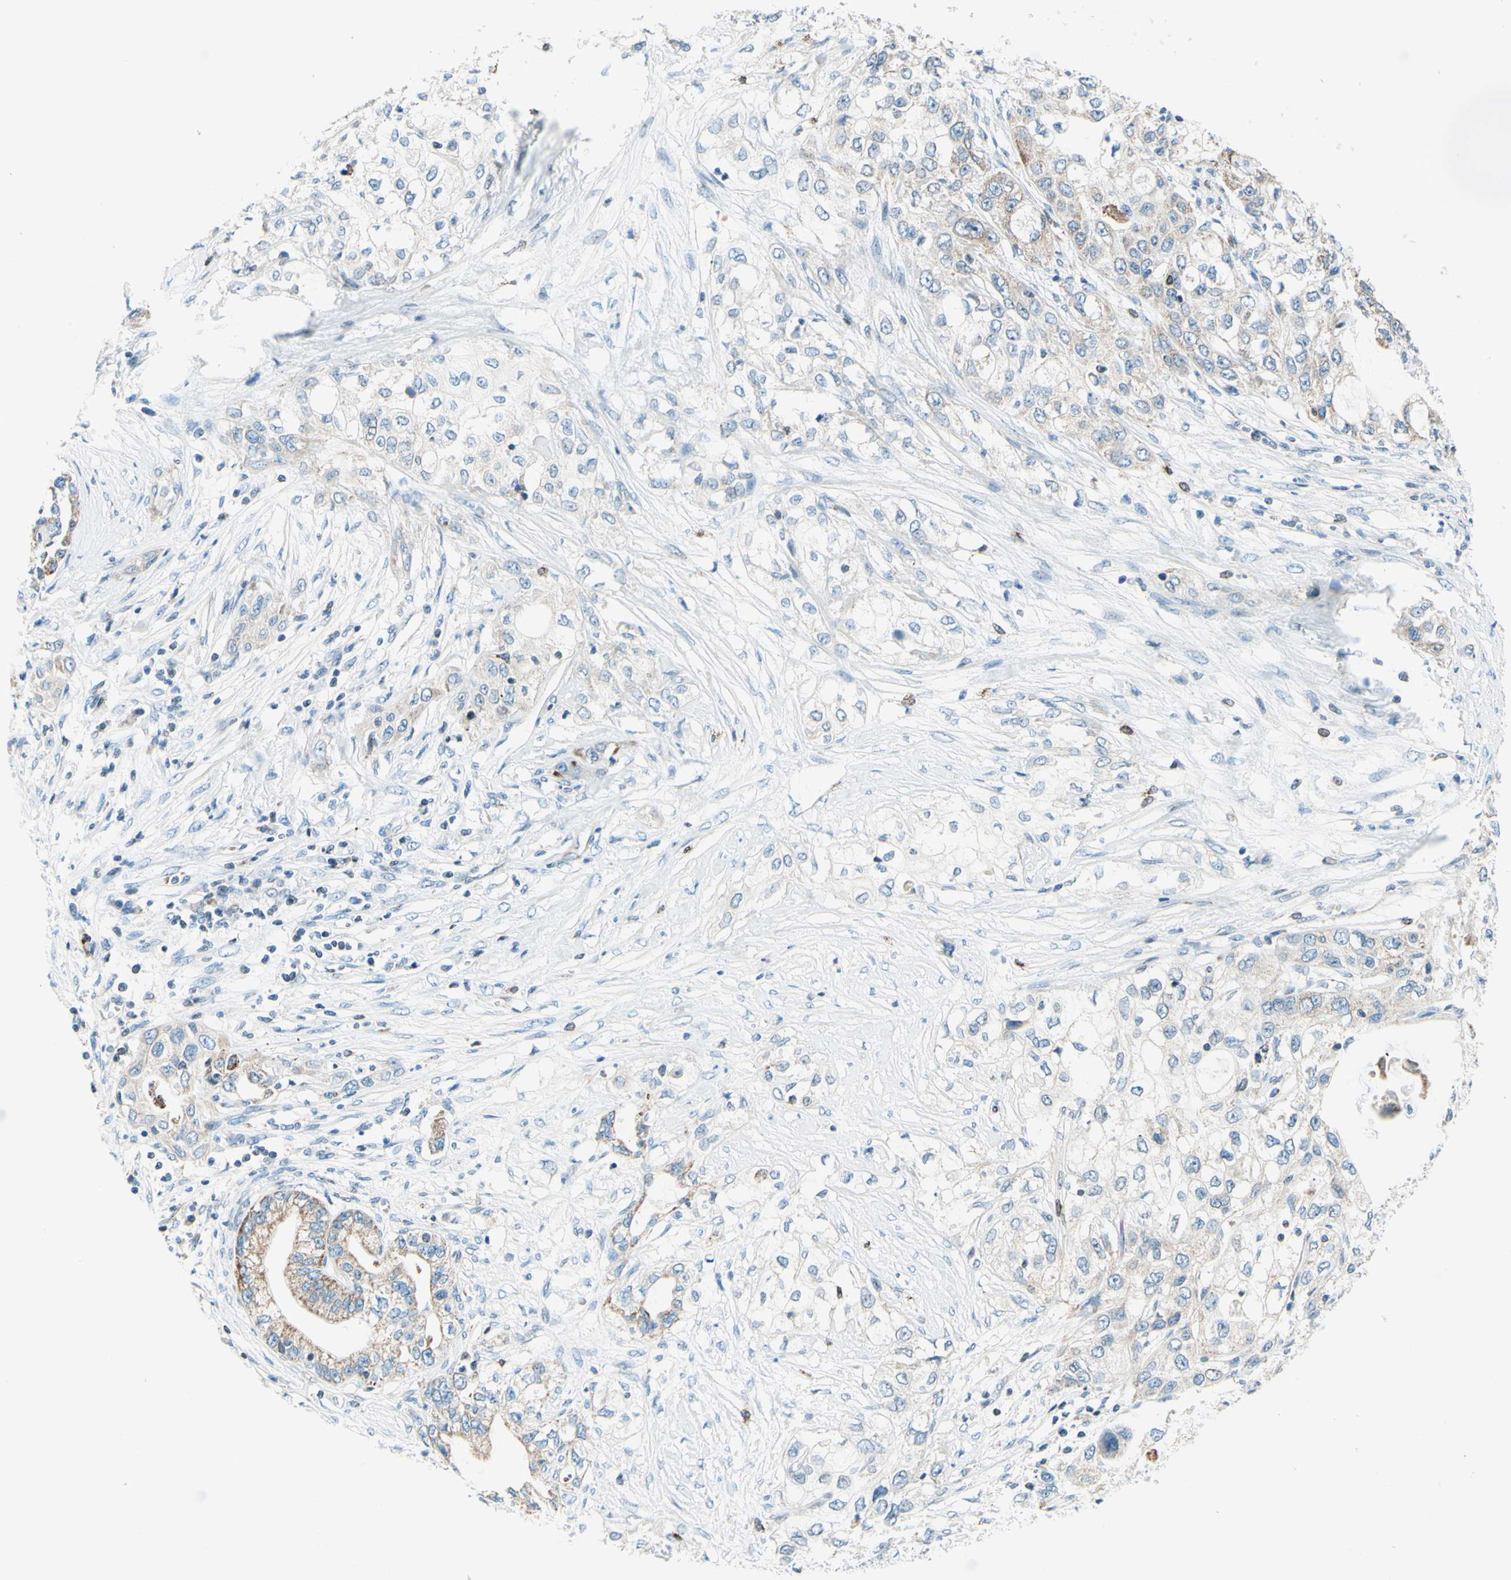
{"staining": {"intensity": "weak", "quantity": "25%-75%", "location": "cytoplasmic/membranous"}, "tissue": "pancreatic cancer", "cell_type": "Tumor cells", "image_type": "cancer", "snomed": [{"axis": "morphology", "description": "Adenocarcinoma, NOS"}, {"axis": "topography", "description": "Pancreas"}], "caption": "Immunohistochemical staining of pancreatic adenocarcinoma displays low levels of weak cytoplasmic/membranous expression in about 25%-75% of tumor cells.", "gene": "CBX7", "patient": {"sex": "female", "age": 70}}